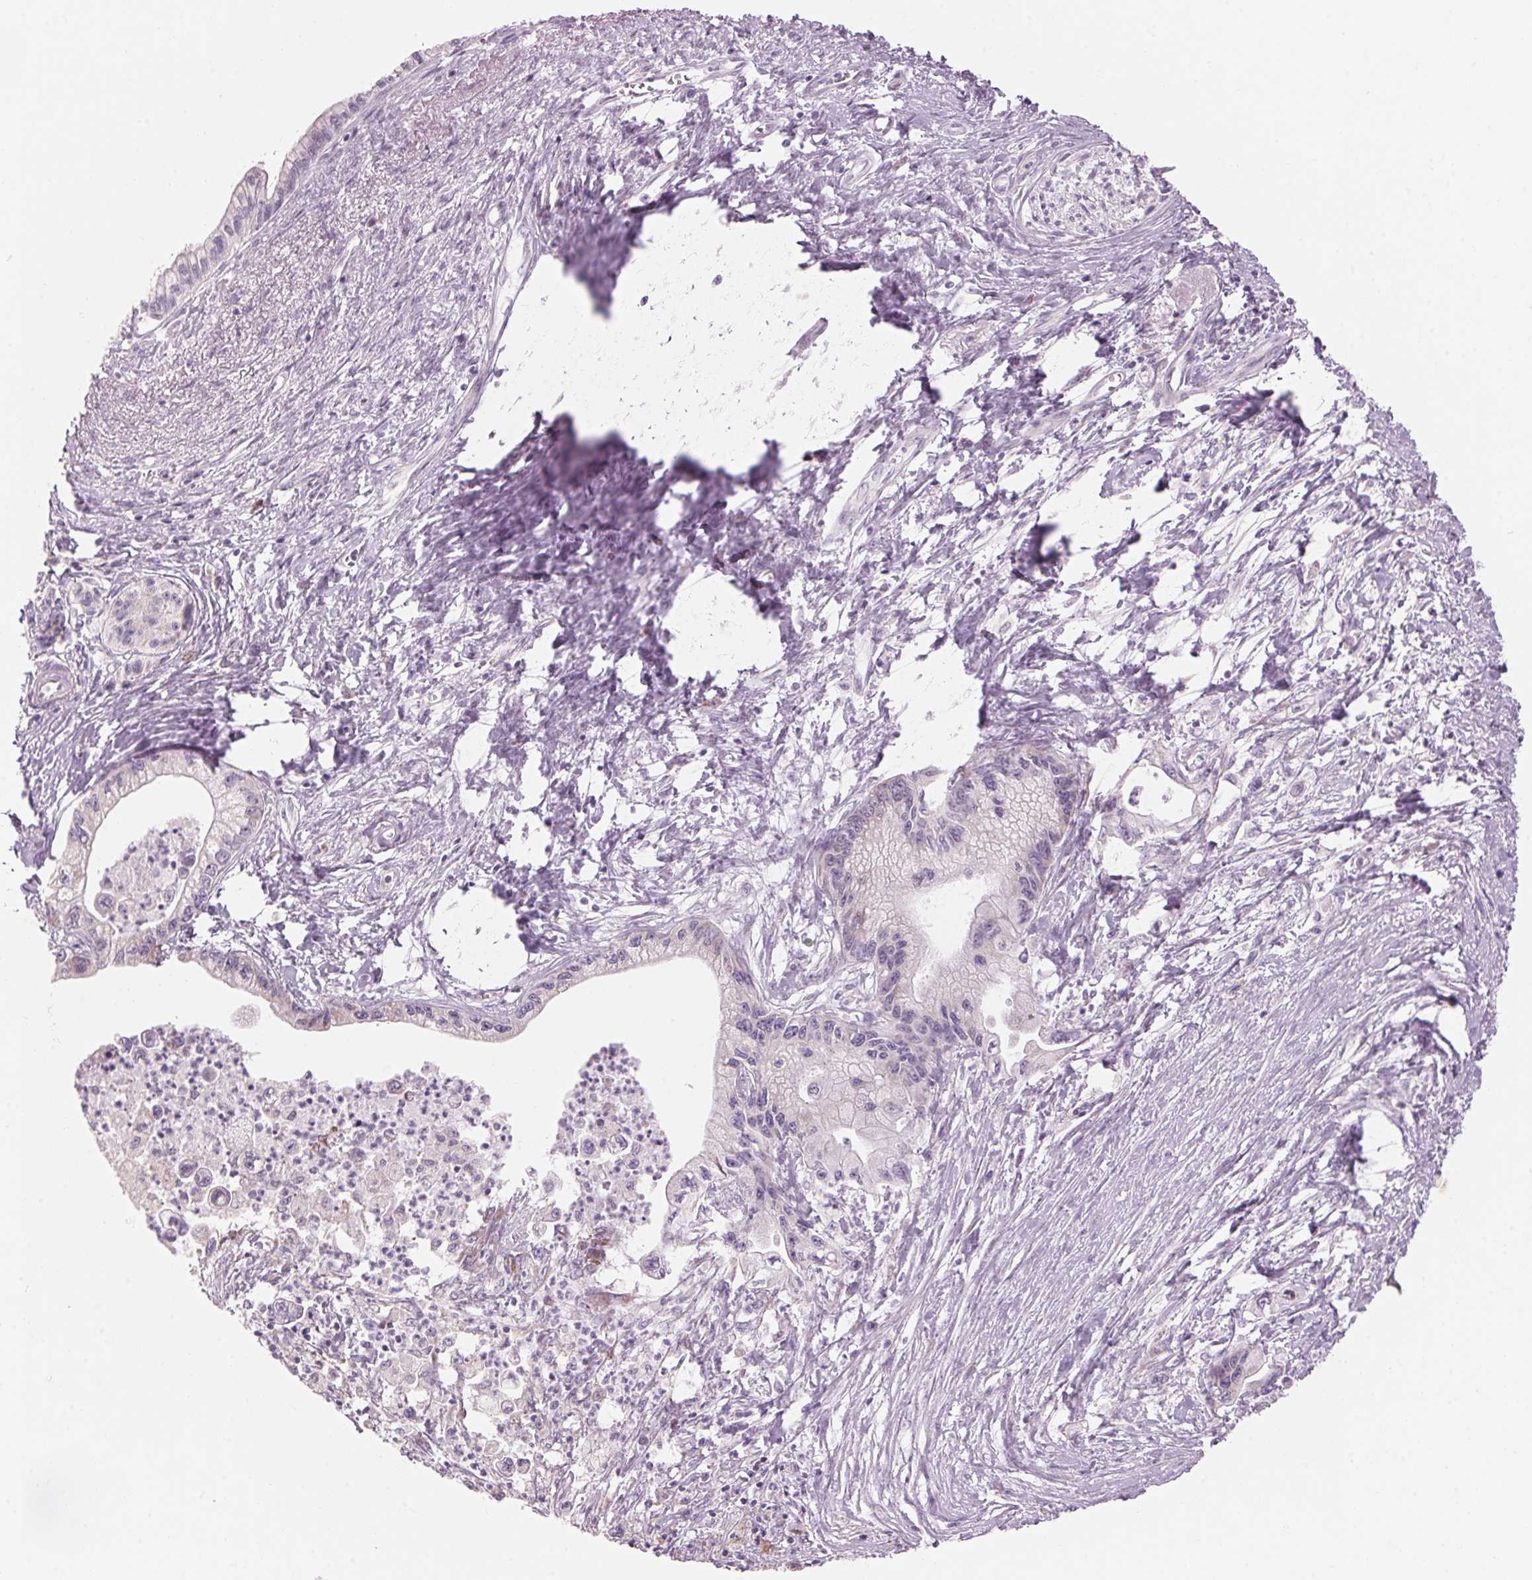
{"staining": {"intensity": "negative", "quantity": "none", "location": "none"}, "tissue": "pancreatic cancer", "cell_type": "Tumor cells", "image_type": "cancer", "snomed": [{"axis": "morphology", "description": "Adenocarcinoma, NOS"}, {"axis": "topography", "description": "Pancreas"}], "caption": "This is an immunohistochemistry image of pancreatic adenocarcinoma. There is no positivity in tumor cells.", "gene": "GNMT", "patient": {"sex": "male", "age": 61}}